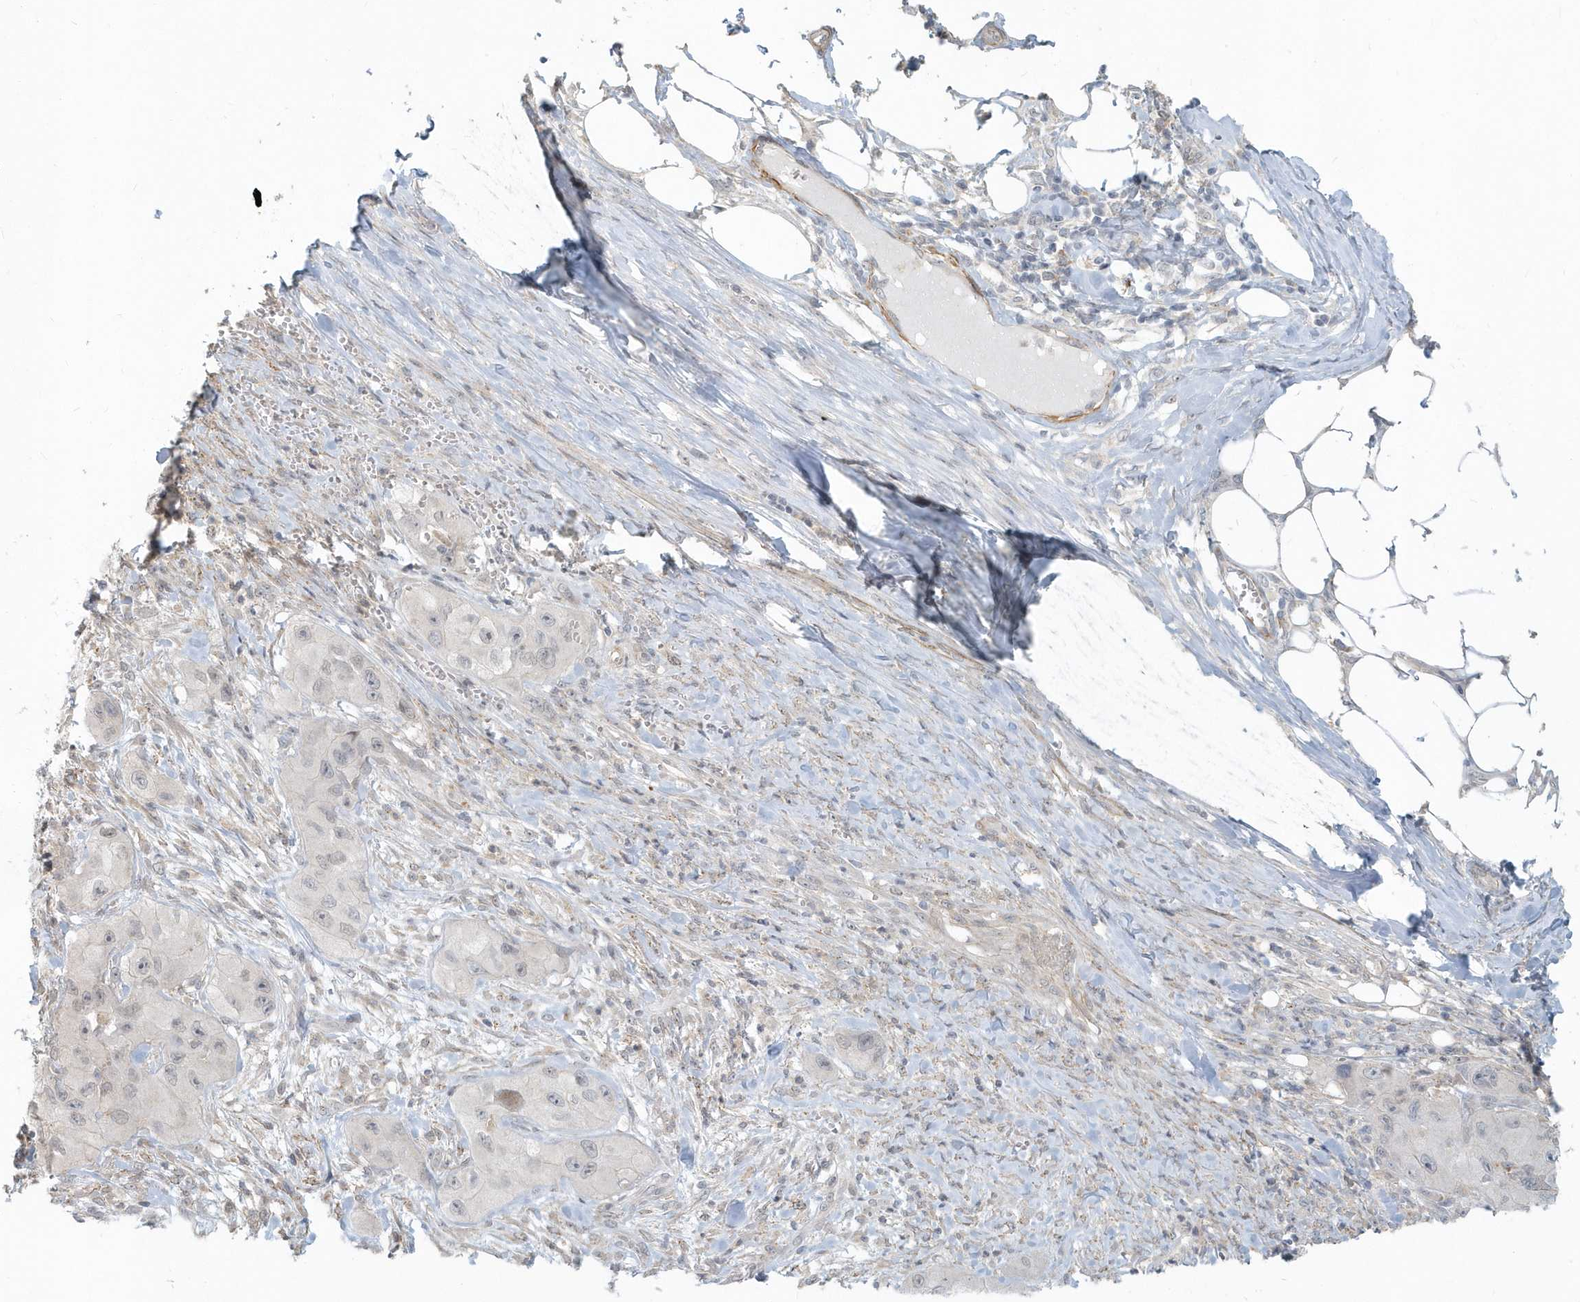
{"staining": {"intensity": "negative", "quantity": "none", "location": "none"}, "tissue": "skin cancer", "cell_type": "Tumor cells", "image_type": "cancer", "snomed": [{"axis": "morphology", "description": "Squamous cell carcinoma, NOS"}, {"axis": "topography", "description": "Skin"}, {"axis": "topography", "description": "Subcutis"}], "caption": "This is a photomicrograph of immunohistochemistry (IHC) staining of squamous cell carcinoma (skin), which shows no staining in tumor cells.", "gene": "NAPB", "patient": {"sex": "male", "age": 73}}